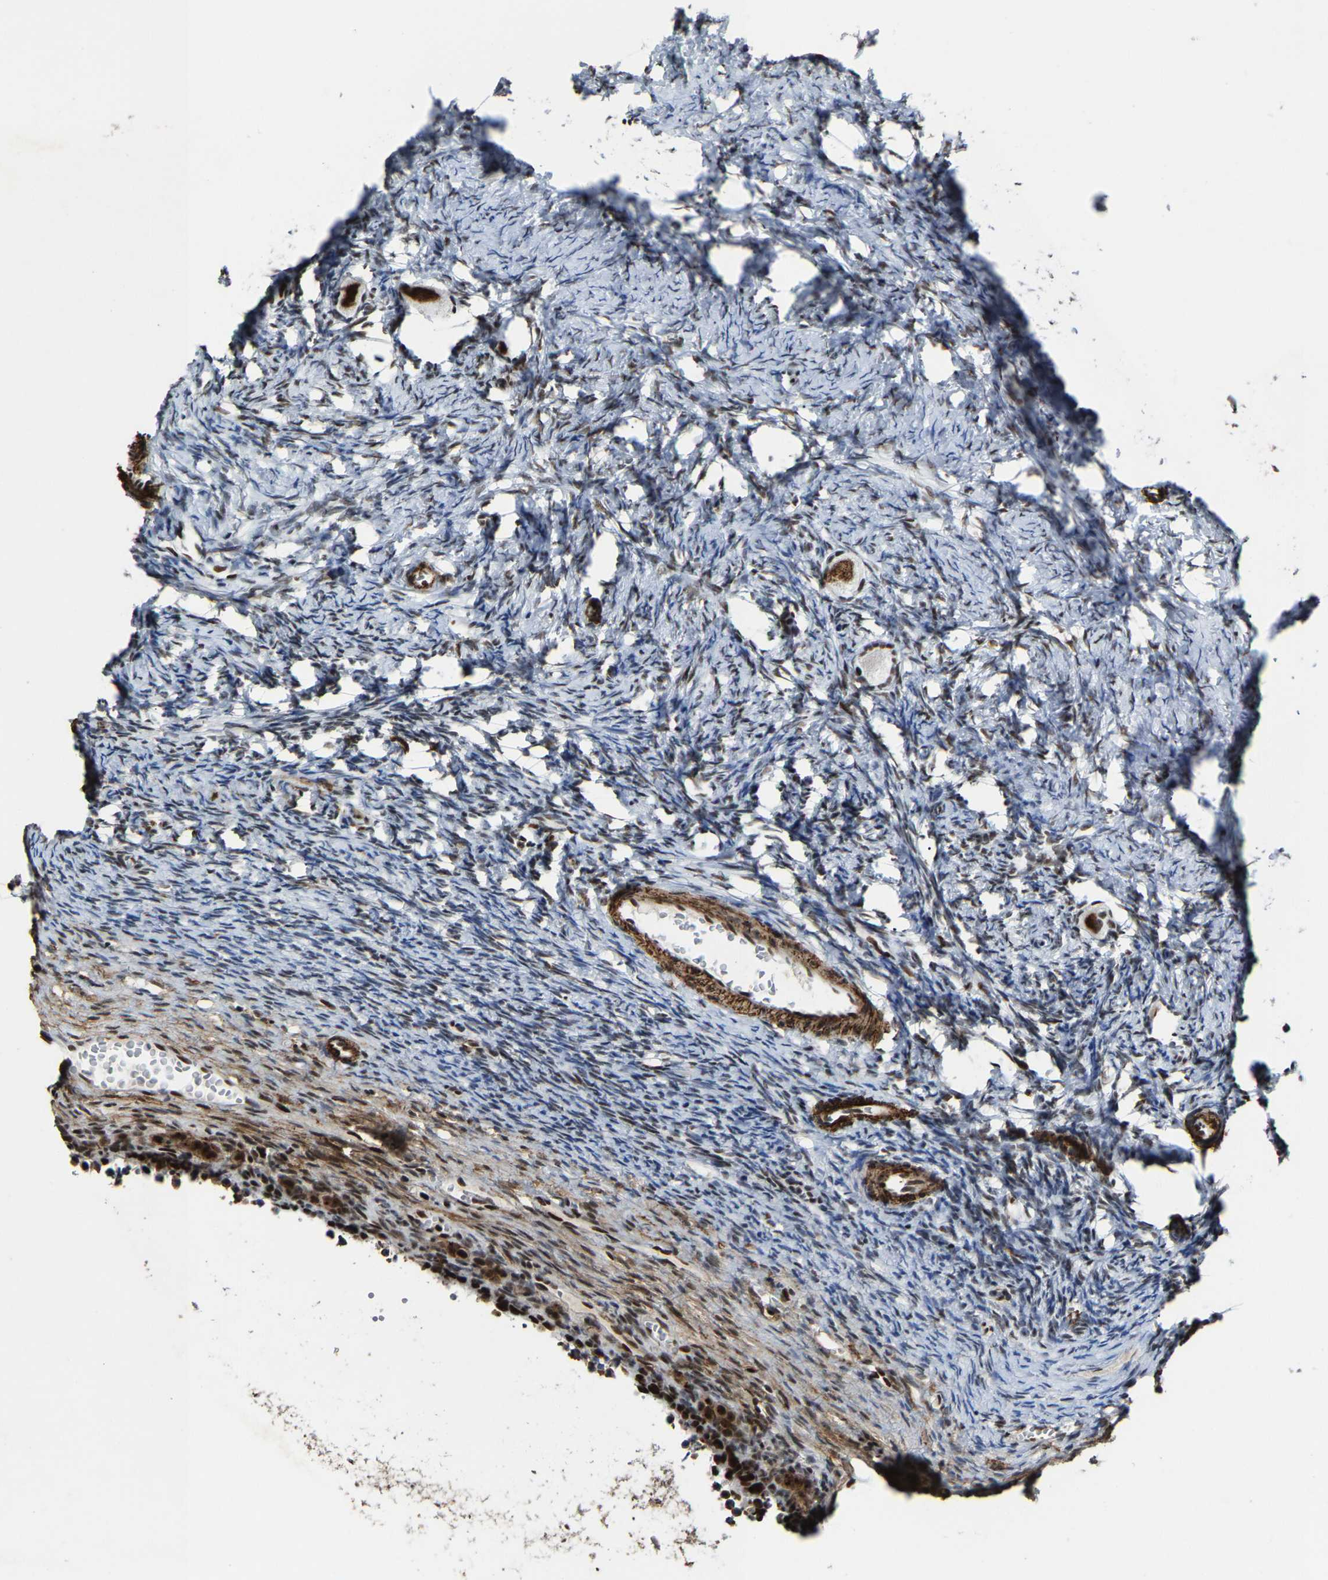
{"staining": {"intensity": "moderate", "quantity": ">75%", "location": "cytoplasmic/membranous,nuclear"}, "tissue": "ovary", "cell_type": "Follicle cells", "image_type": "normal", "snomed": [{"axis": "morphology", "description": "Normal tissue, NOS"}, {"axis": "topography", "description": "Ovary"}], "caption": "The photomicrograph shows immunohistochemical staining of benign ovary. There is moderate cytoplasmic/membranous,nuclear staining is identified in approximately >75% of follicle cells. (DAB (3,3'-diaminobenzidine) = brown stain, brightfield microscopy at high magnification).", "gene": "DDX5", "patient": {"sex": "female", "age": 27}}